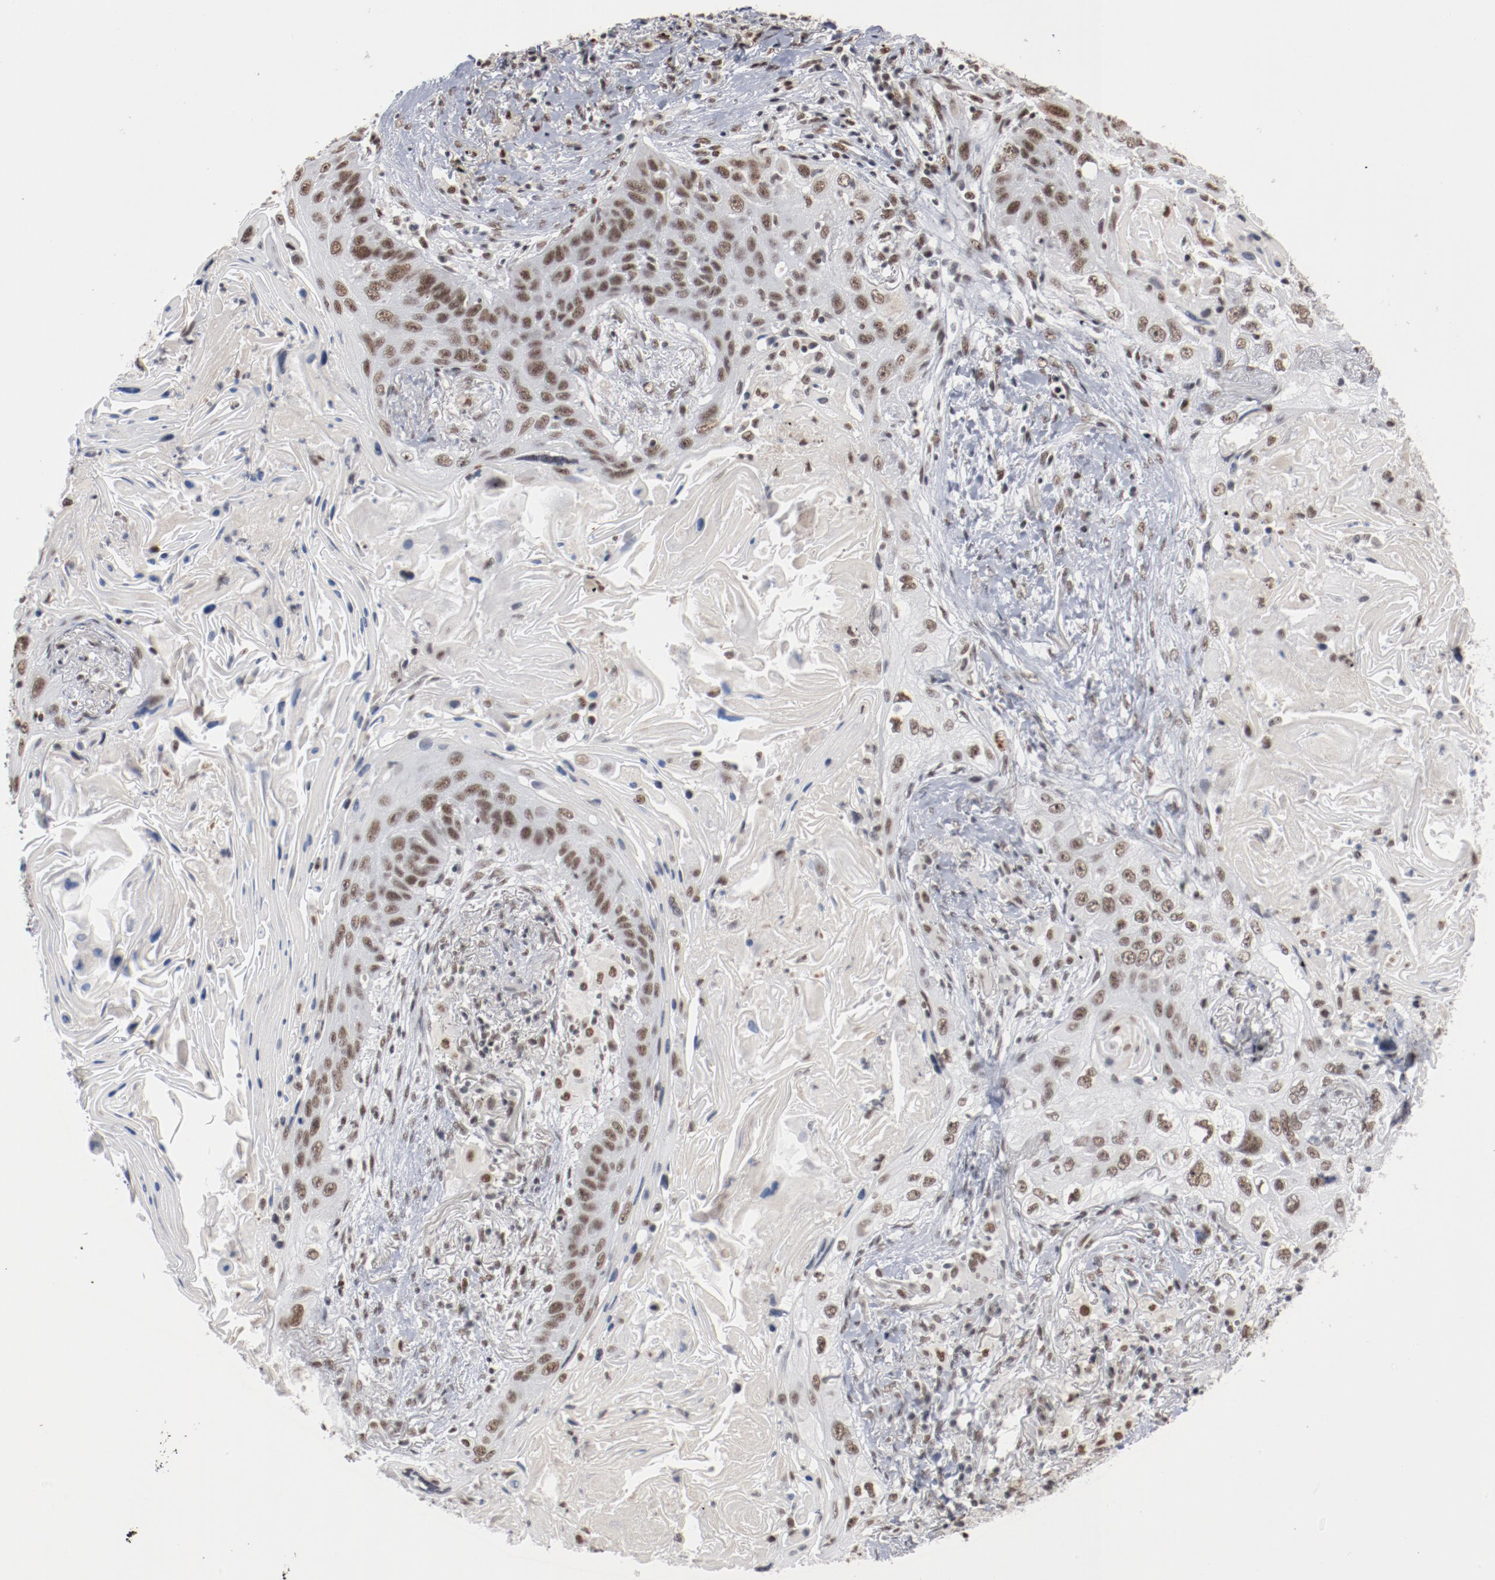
{"staining": {"intensity": "moderate", "quantity": ">75%", "location": "nuclear"}, "tissue": "lung cancer", "cell_type": "Tumor cells", "image_type": "cancer", "snomed": [{"axis": "morphology", "description": "Squamous cell carcinoma, NOS"}, {"axis": "topography", "description": "Lung"}], "caption": "Protein staining of squamous cell carcinoma (lung) tissue reveals moderate nuclear positivity in approximately >75% of tumor cells.", "gene": "BUB3", "patient": {"sex": "female", "age": 67}}